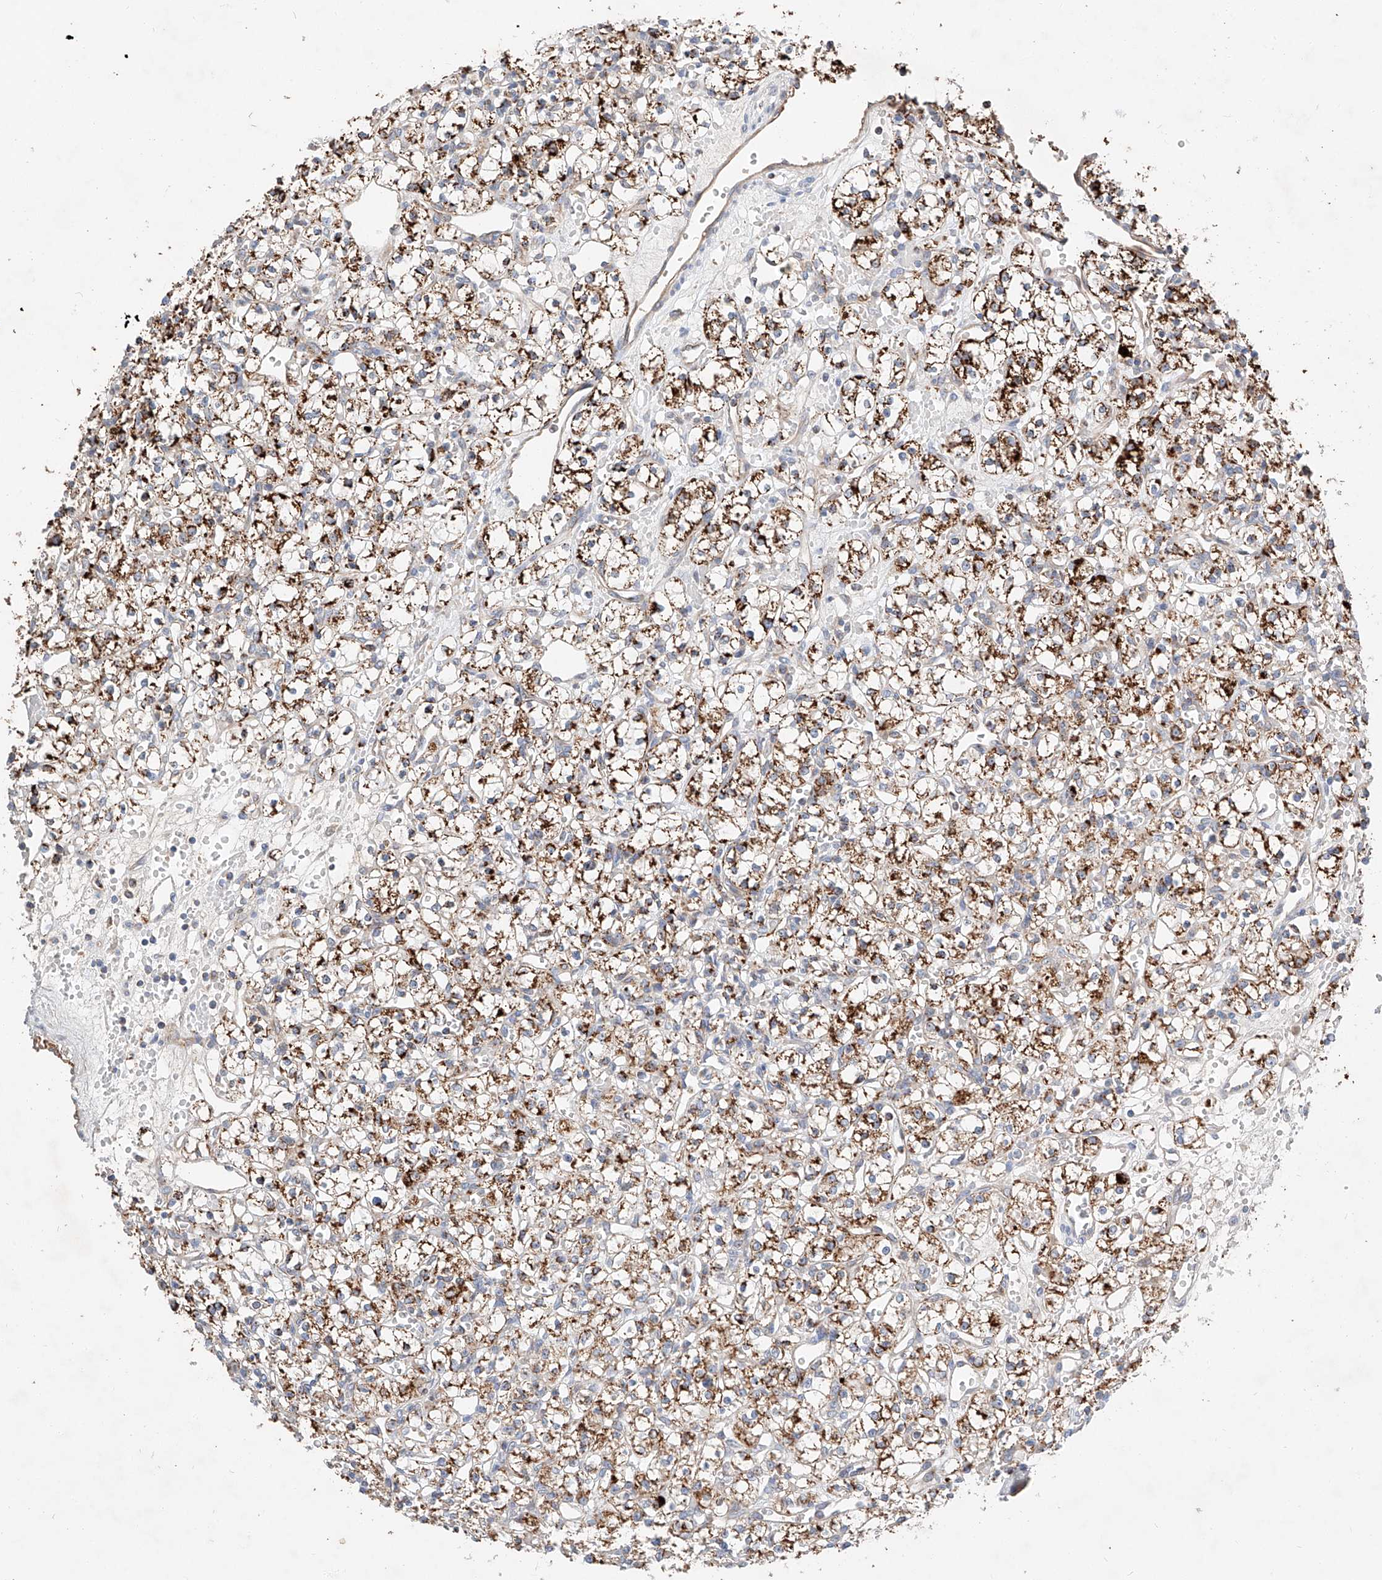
{"staining": {"intensity": "moderate", "quantity": ">75%", "location": "cytoplasmic/membranous"}, "tissue": "renal cancer", "cell_type": "Tumor cells", "image_type": "cancer", "snomed": [{"axis": "morphology", "description": "Adenocarcinoma, NOS"}, {"axis": "topography", "description": "Kidney"}], "caption": "Approximately >75% of tumor cells in human adenocarcinoma (renal) exhibit moderate cytoplasmic/membranous protein staining as visualized by brown immunohistochemical staining.", "gene": "RUSC1", "patient": {"sex": "female", "age": 59}}